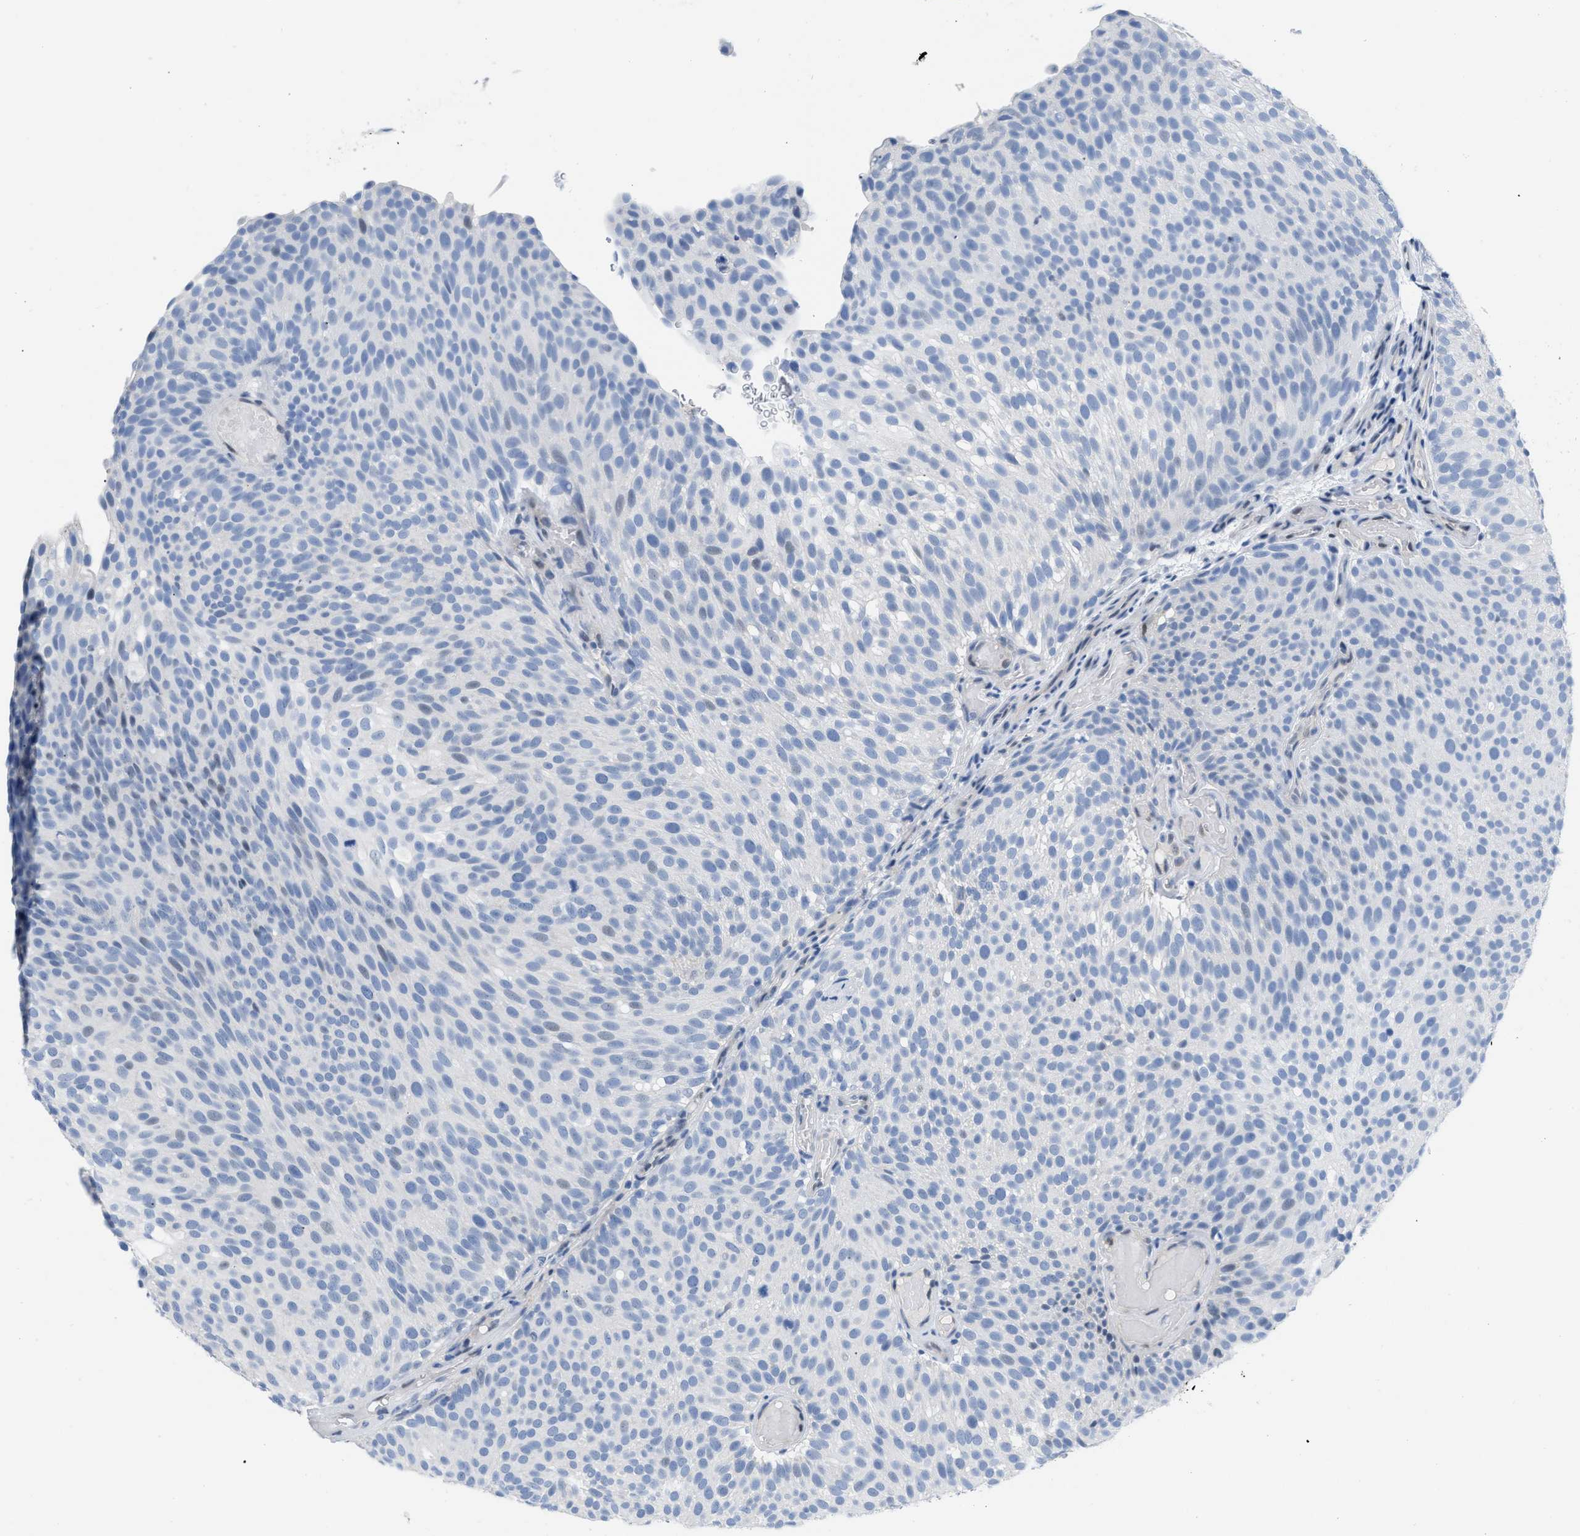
{"staining": {"intensity": "negative", "quantity": "none", "location": "none"}, "tissue": "urothelial cancer", "cell_type": "Tumor cells", "image_type": "cancer", "snomed": [{"axis": "morphology", "description": "Urothelial carcinoma, Low grade"}, {"axis": "topography", "description": "Urinary bladder"}], "caption": "A high-resolution micrograph shows immunohistochemistry staining of urothelial carcinoma (low-grade), which shows no significant staining in tumor cells. (DAB (3,3'-diaminobenzidine) immunohistochemistry, high magnification).", "gene": "BOLL", "patient": {"sex": "male", "age": 78}}